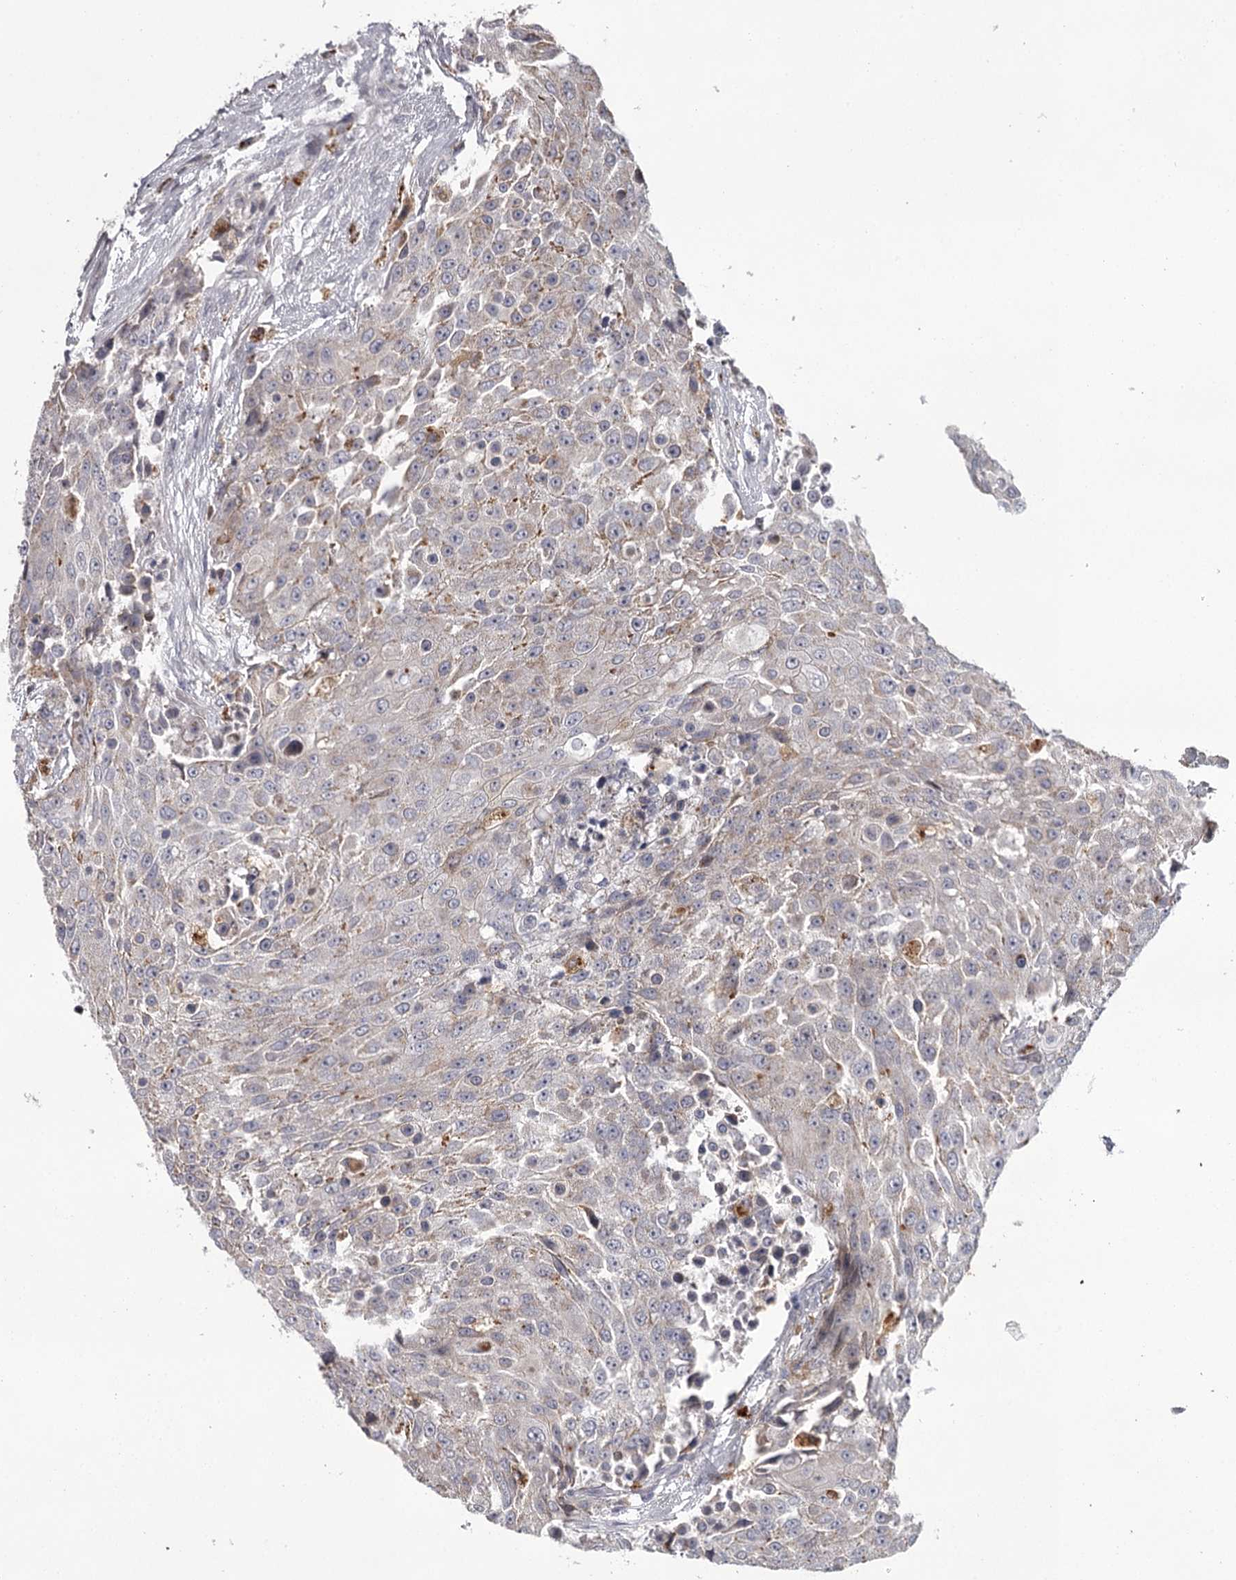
{"staining": {"intensity": "negative", "quantity": "none", "location": "none"}, "tissue": "urothelial cancer", "cell_type": "Tumor cells", "image_type": "cancer", "snomed": [{"axis": "morphology", "description": "Urothelial carcinoma, High grade"}, {"axis": "topography", "description": "Urinary bladder"}], "caption": "An immunohistochemistry (IHC) histopathology image of high-grade urothelial carcinoma is shown. There is no staining in tumor cells of high-grade urothelial carcinoma. Brightfield microscopy of IHC stained with DAB (brown) and hematoxylin (blue), captured at high magnification.", "gene": "RASSF6", "patient": {"sex": "female", "age": 63}}